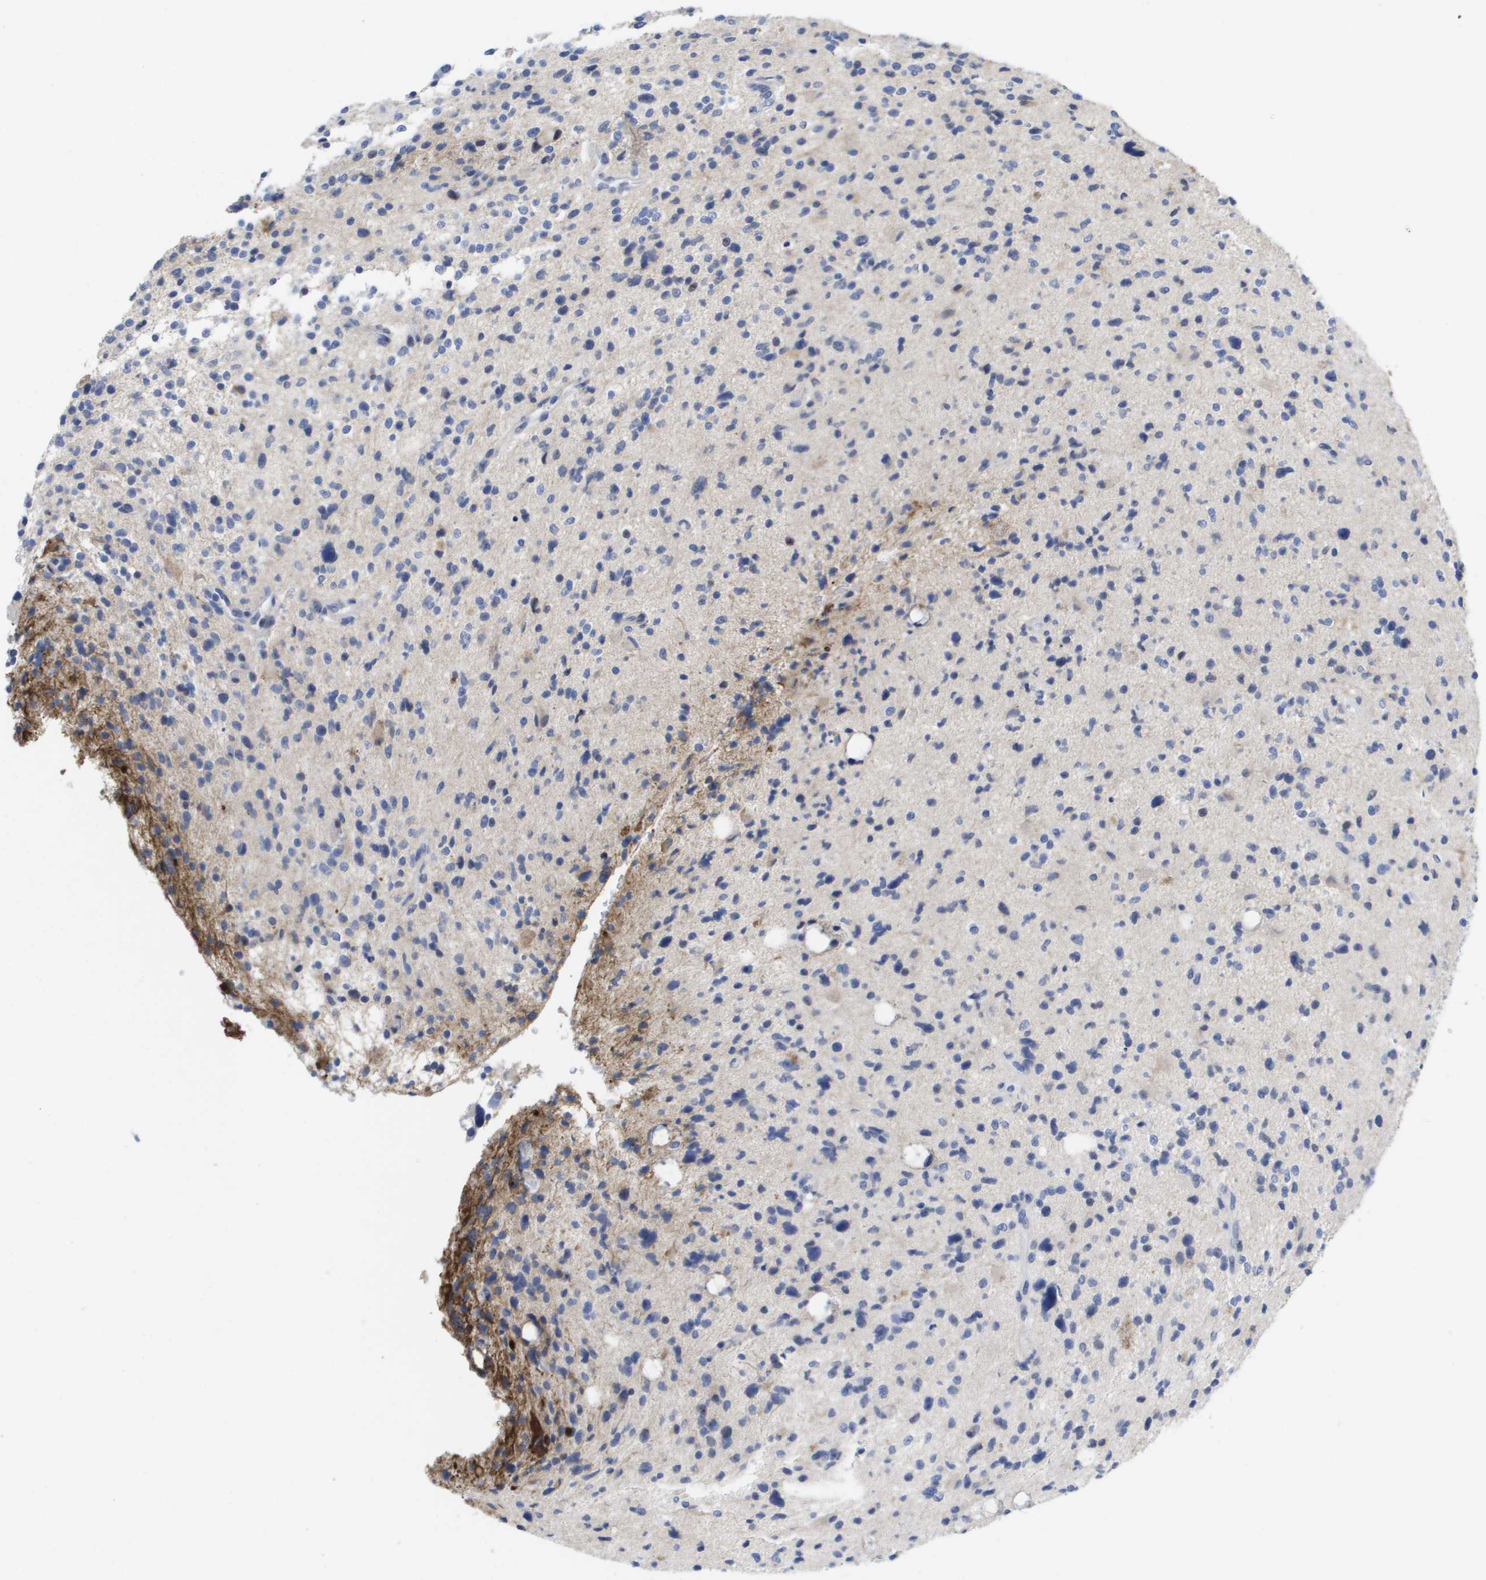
{"staining": {"intensity": "negative", "quantity": "none", "location": "none"}, "tissue": "glioma", "cell_type": "Tumor cells", "image_type": "cancer", "snomed": [{"axis": "morphology", "description": "Glioma, malignant, High grade"}, {"axis": "topography", "description": "Brain"}], "caption": "IHC photomicrograph of human malignant glioma (high-grade) stained for a protein (brown), which reveals no staining in tumor cells. (Brightfield microscopy of DAB (3,3'-diaminobenzidine) IHC at high magnification).", "gene": "SERPINC1", "patient": {"sex": "male", "age": 48}}